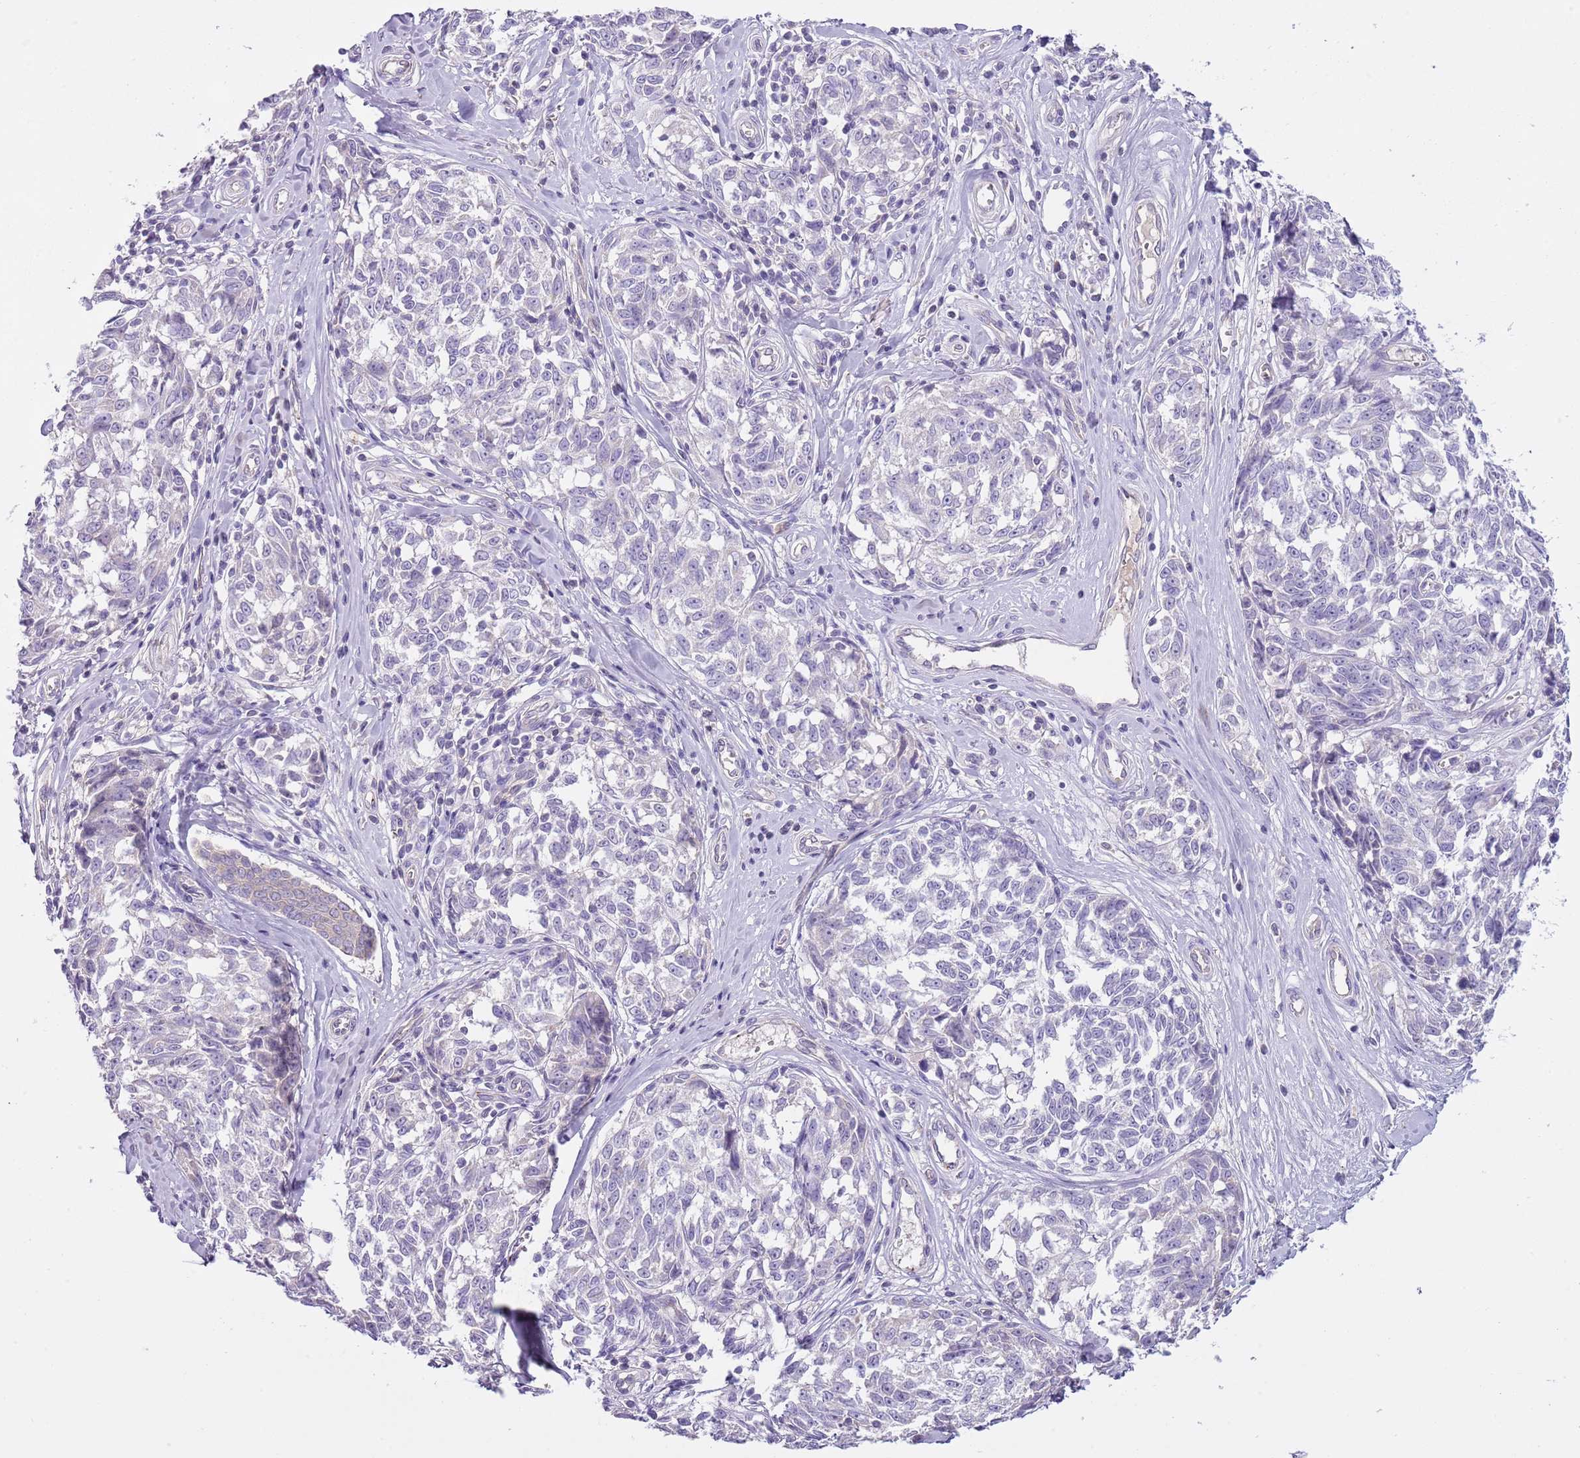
{"staining": {"intensity": "negative", "quantity": "none", "location": "none"}, "tissue": "melanoma", "cell_type": "Tumor cells", "image_type": "cancer", "snomed": [{"axis": "morphology", "description": "Normal tissue, NOS"}, {"axis": "morphology", "description": "Malignant melanoma, NOS"}, {"axis": "topography", "description": "Skin"}], "caption": "Histopathology image shows no significant protein expression in tumor cells of melanoma. (Immunohistochemistry, brightfield microscopy, high magnification).", "gene": "HES3", "patient": {"sex": "female", "age": 64}}